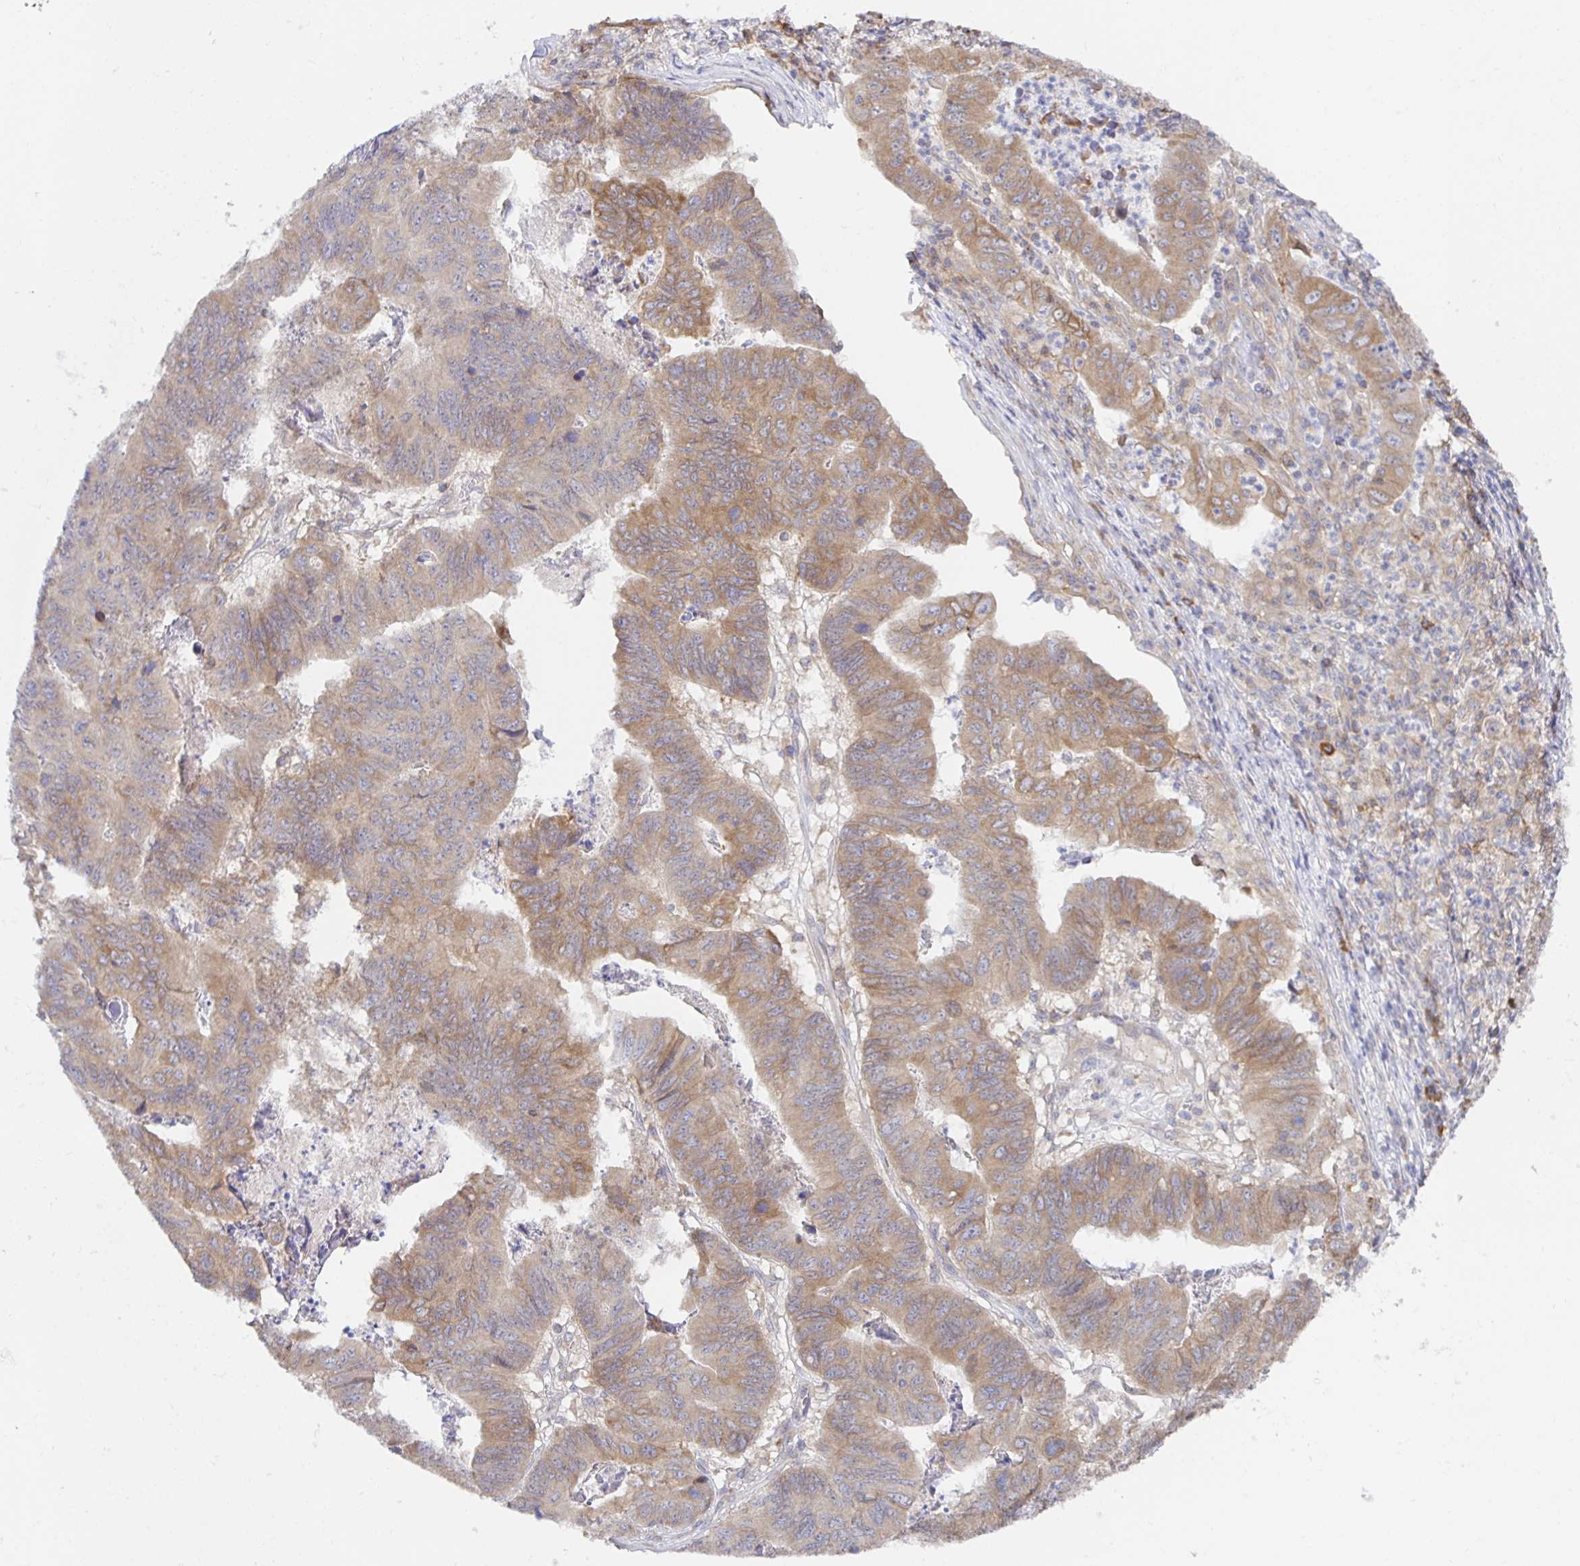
{"staining": {"intensity": "weak", "quantity": ">75%", "location": "cytoplasmic/membranous"}, "tissue": "stomach cancer", "cell_type": "Tumor cells", "image_type": "cancer", "snomed": [{"axis": "morphology", "description": "Adenocarcinoma, NOS"}, {"axis": "topography", "description": "Stomach, lower"}], "caption": "A brown stain highlights weak cytoplasmic/membranous expression of a protein in human adenocarcinoma (stomach) tumor cells.", "gene": "BAD", "patient": {"sex": "male", "age": 77}}